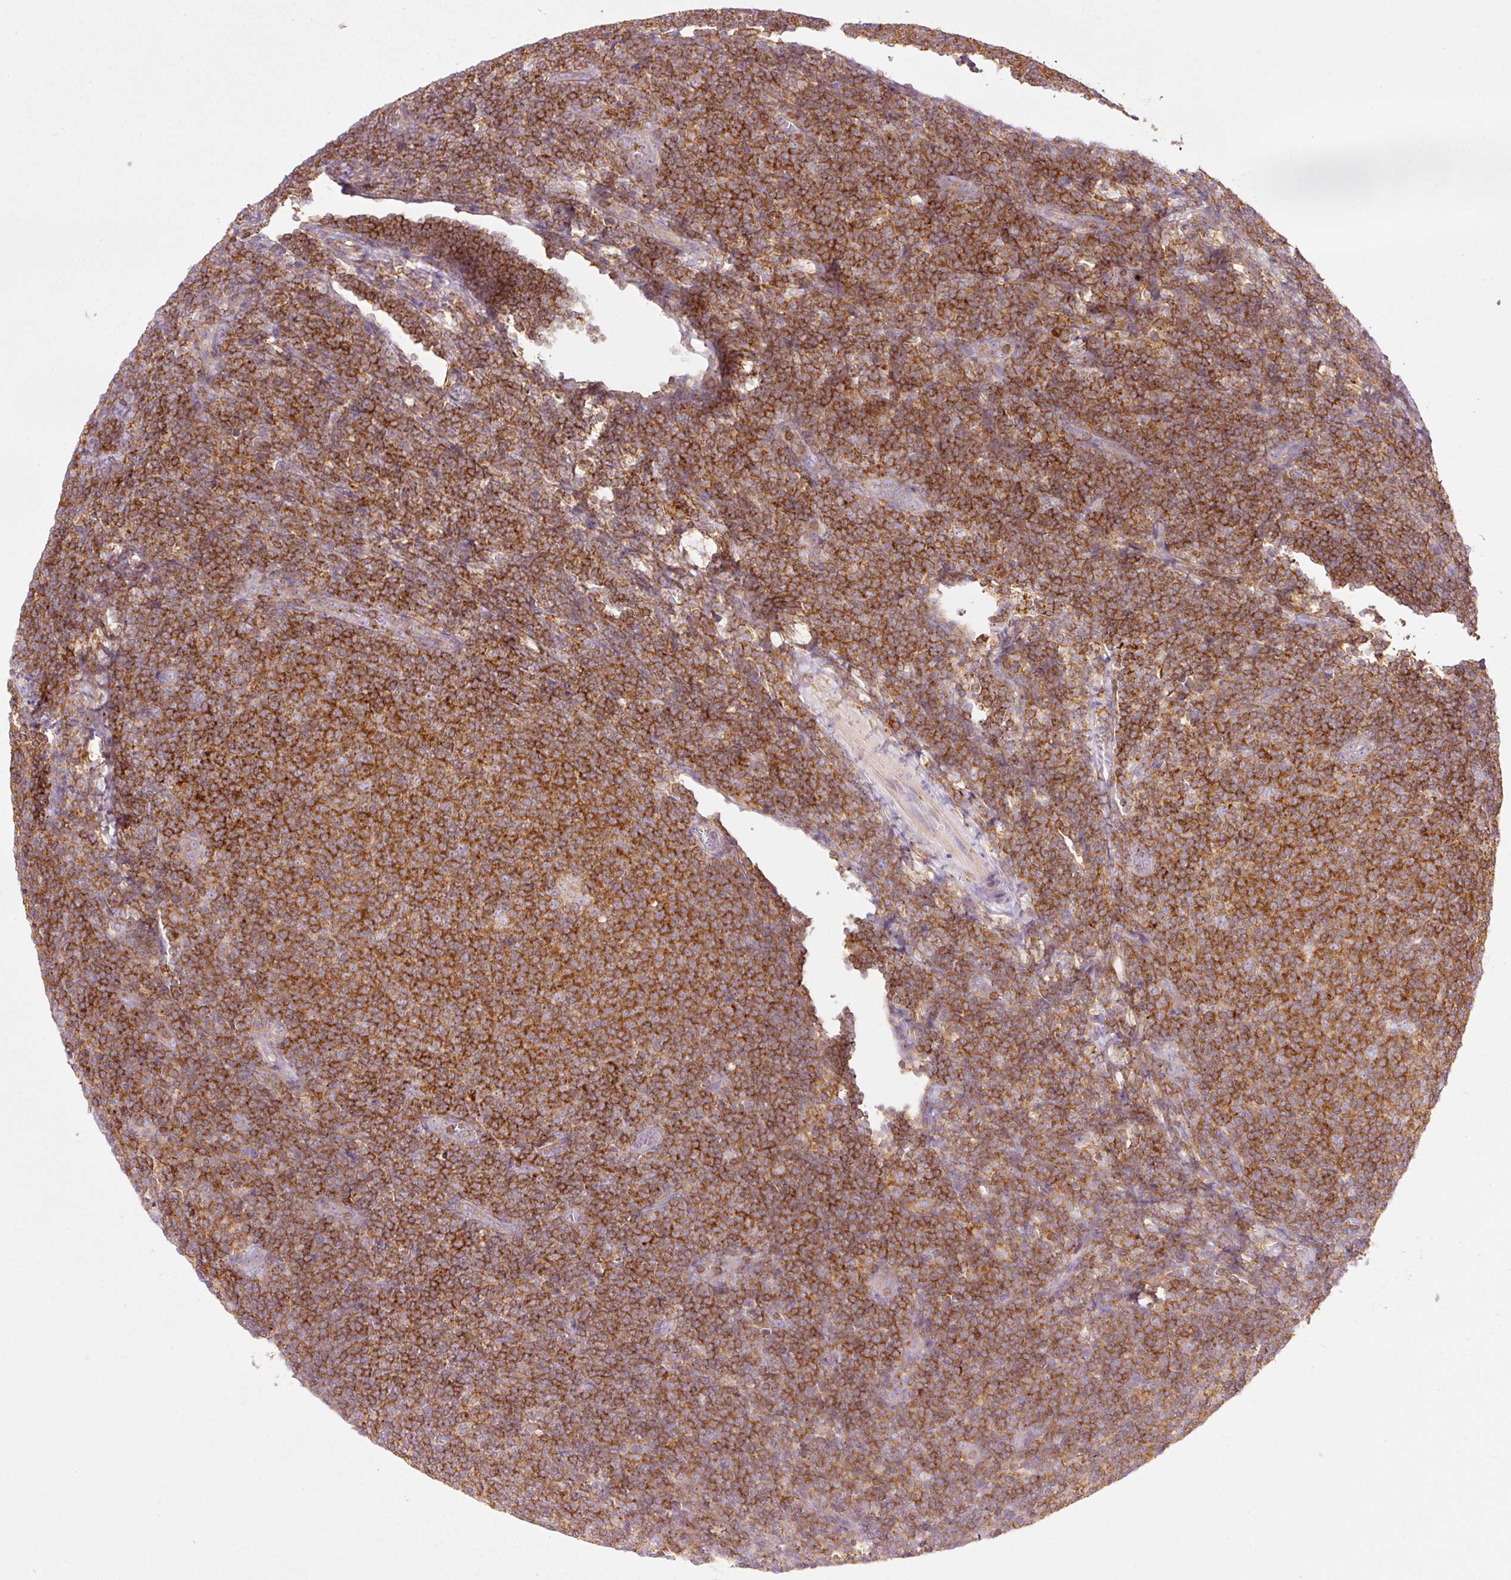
{"staining": {"intensity": "strong", "quantity": ">75%", "location": "cytoplasmic/membranous"}, "tissue": "lymphoma", "cell_type": "Tumor cells", "image_type": "cancer", "snomed": [{"axis": "morphology", "description": "Malignant lymphoma, non-Hodgkin's type, Low grade"}, {"axis": "topography", "description": "Lymph node"}], "caption": "Immunohistochemistry (IHC) micrograph of malignant lymphoma, non-Hodgkin's type (low-grade) stained for a protein (brown), which reveals high levels of strong cytoplasmic/membranous positivity in about >75% of tumor cells.", "gene": "SIPA1", "patient": {"sex": "male", "age": 66}}